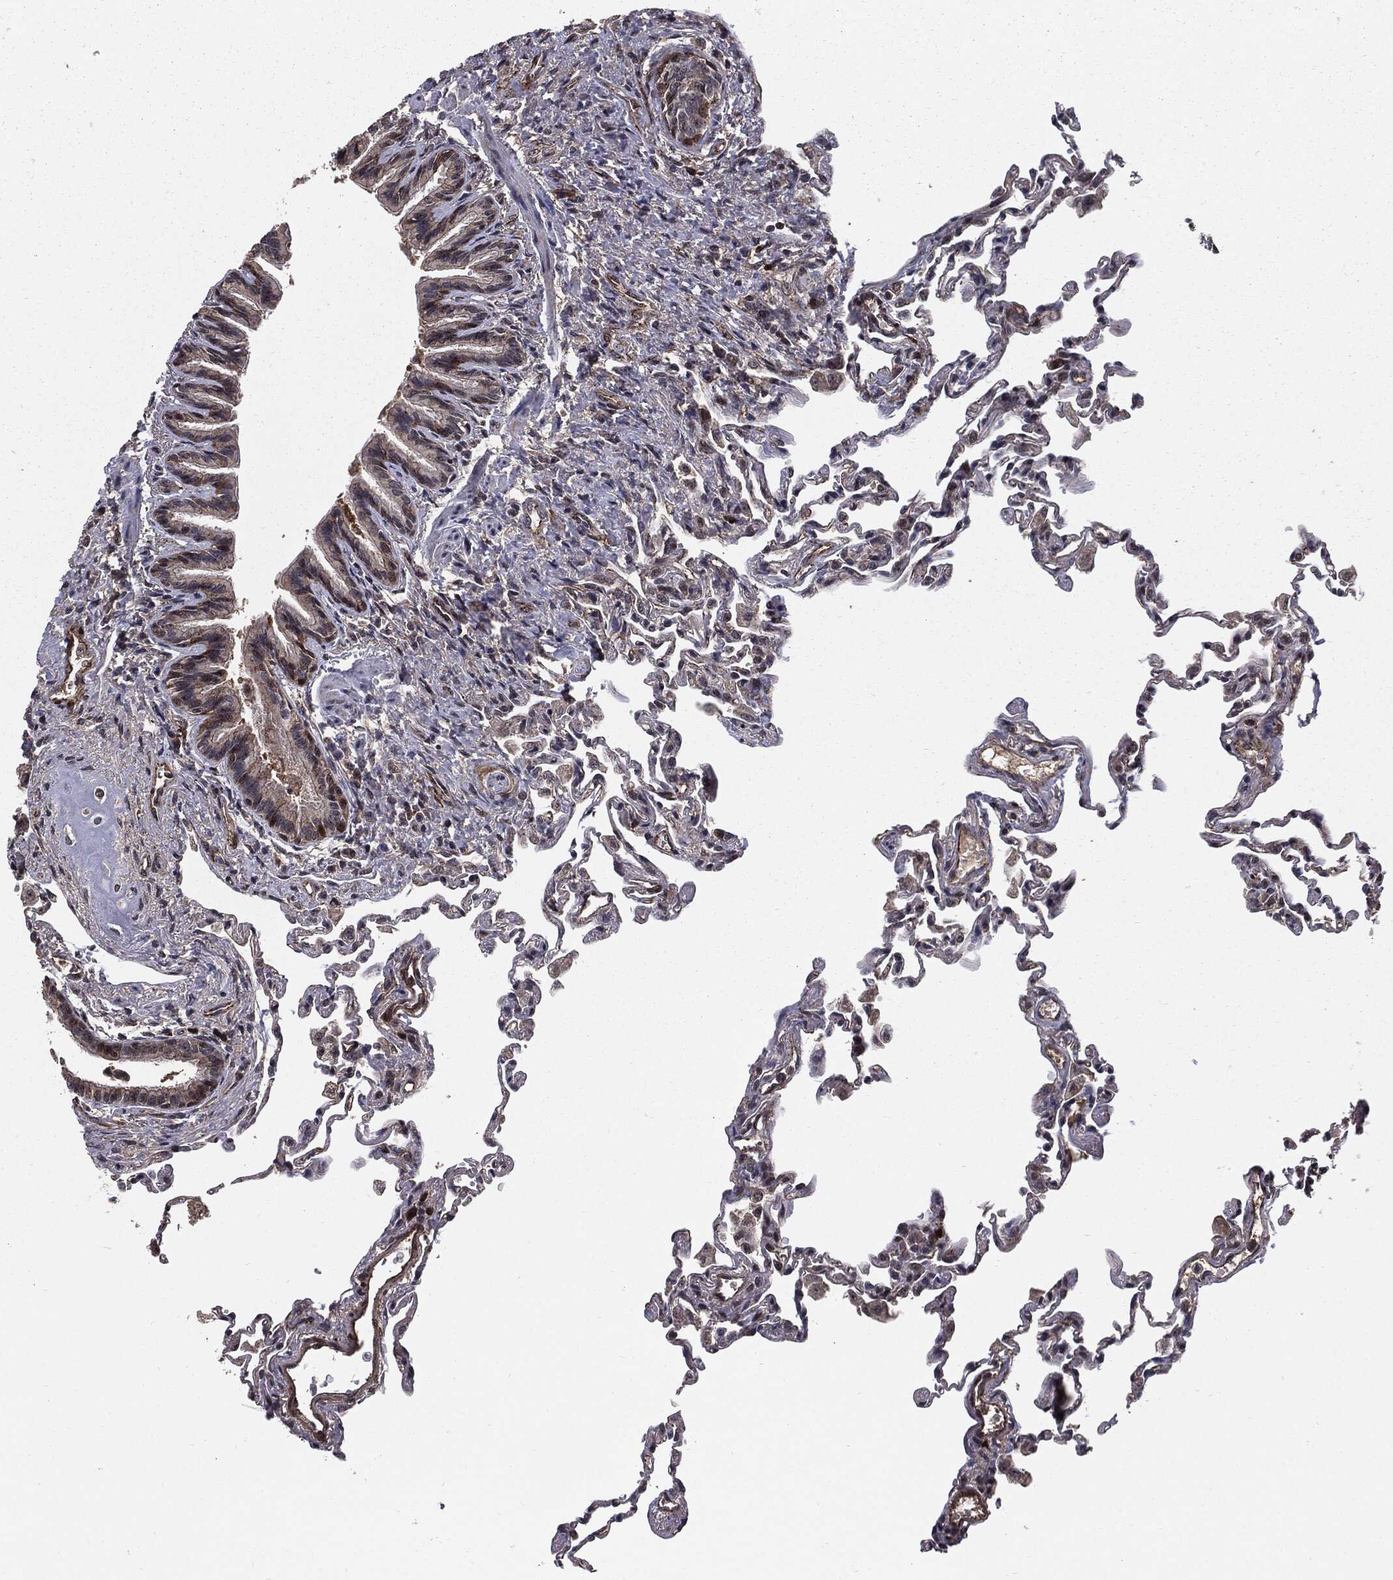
{"staining": {"intensity": "negative", "quantity": "none", "location": "none"}, "tissue": "lung", "cell_type": "Alveolar cells", "image_type": "normal", "snomed": [{"axis": "morphology", "description": "Normal tissue, NOS"}, {"axis": "topography", "description": "Lung"}], "caption": "This is an IHC histopathology image of unremarkable human lung. There is no positivity in alveolar cells.", "gene": "PTPA", "patient": {"sex": "female", "age": 57}}